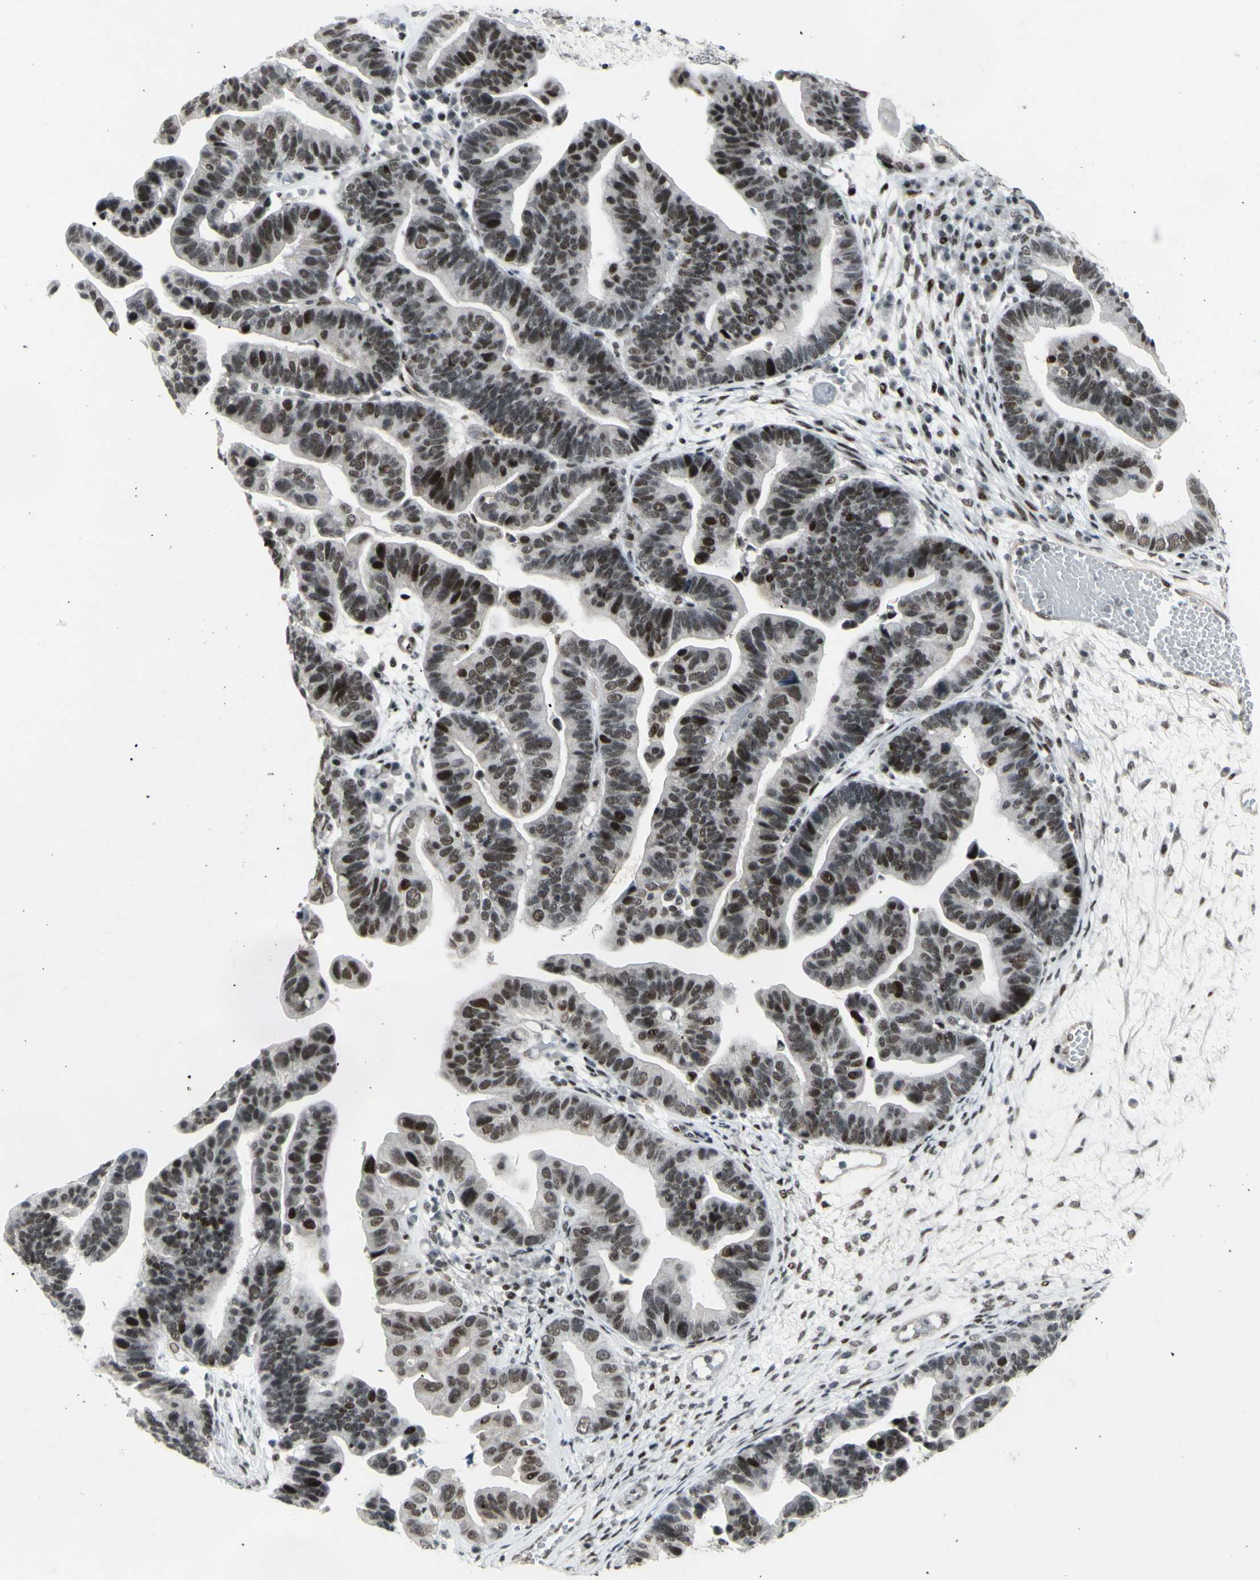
{"staining": {"intensity": "moderate", "quantity": "25%-75%", "location": "nuclear"}, "tissue": "ovarian cancer", "cell_type": "Tumor cells", "image_type": "cancer", "snomed": [{"axis": "morphology", "description": "Cystadenocarcinoma, serous, NOS"}, {"axis": "topography", "description": "Ovary"}], "caption": "Ovarian serous cystadenocarcinoma stained for a protein (brown) demonstrates moderate nuclear positive positivity in about 25%-75% of tumor cells.", "gene": "SUPT6H", "patient": {"sex": "female", "age": 56}}